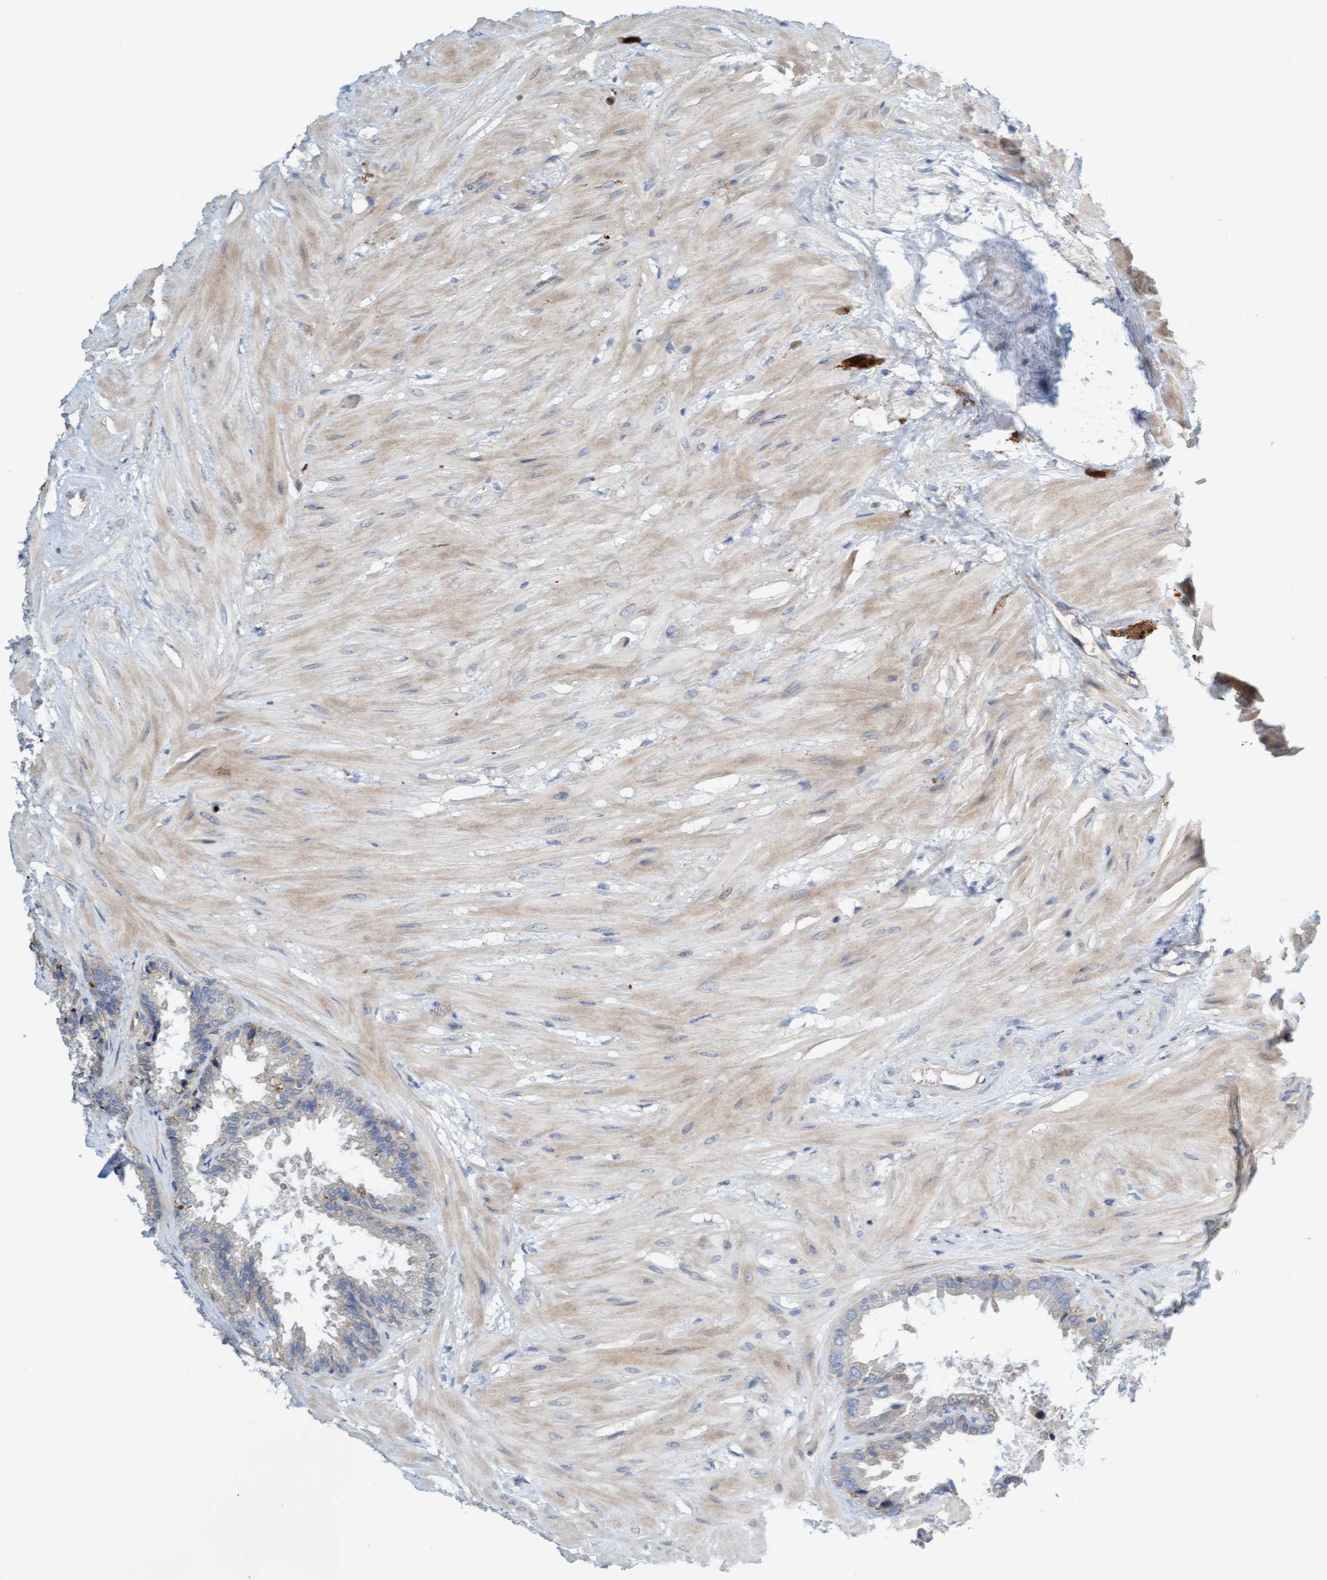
{"staining": {"intensity": "weak", "quantity": ">75%", "location": "cytoplasmic/membranous"}, "tissue": "seminal vesicle", "cell_type": "Glandular cells", "image_type": "normal", "snomed": [{"axis": "morphology", "description": "Normal tissue, NOS"}, {"axis": "topography", "description": "Seminal veicle"}], "caption": "A low amount of weak cytoplasmic/membranous expression is identified in about >75% of glandular cells in unremarkable seminal vesicle. (DAB = brown stain, brightfield microscopy at high magnification).", "gene": "PRKD2", "patient": {"sex": "male", "age": 46}}